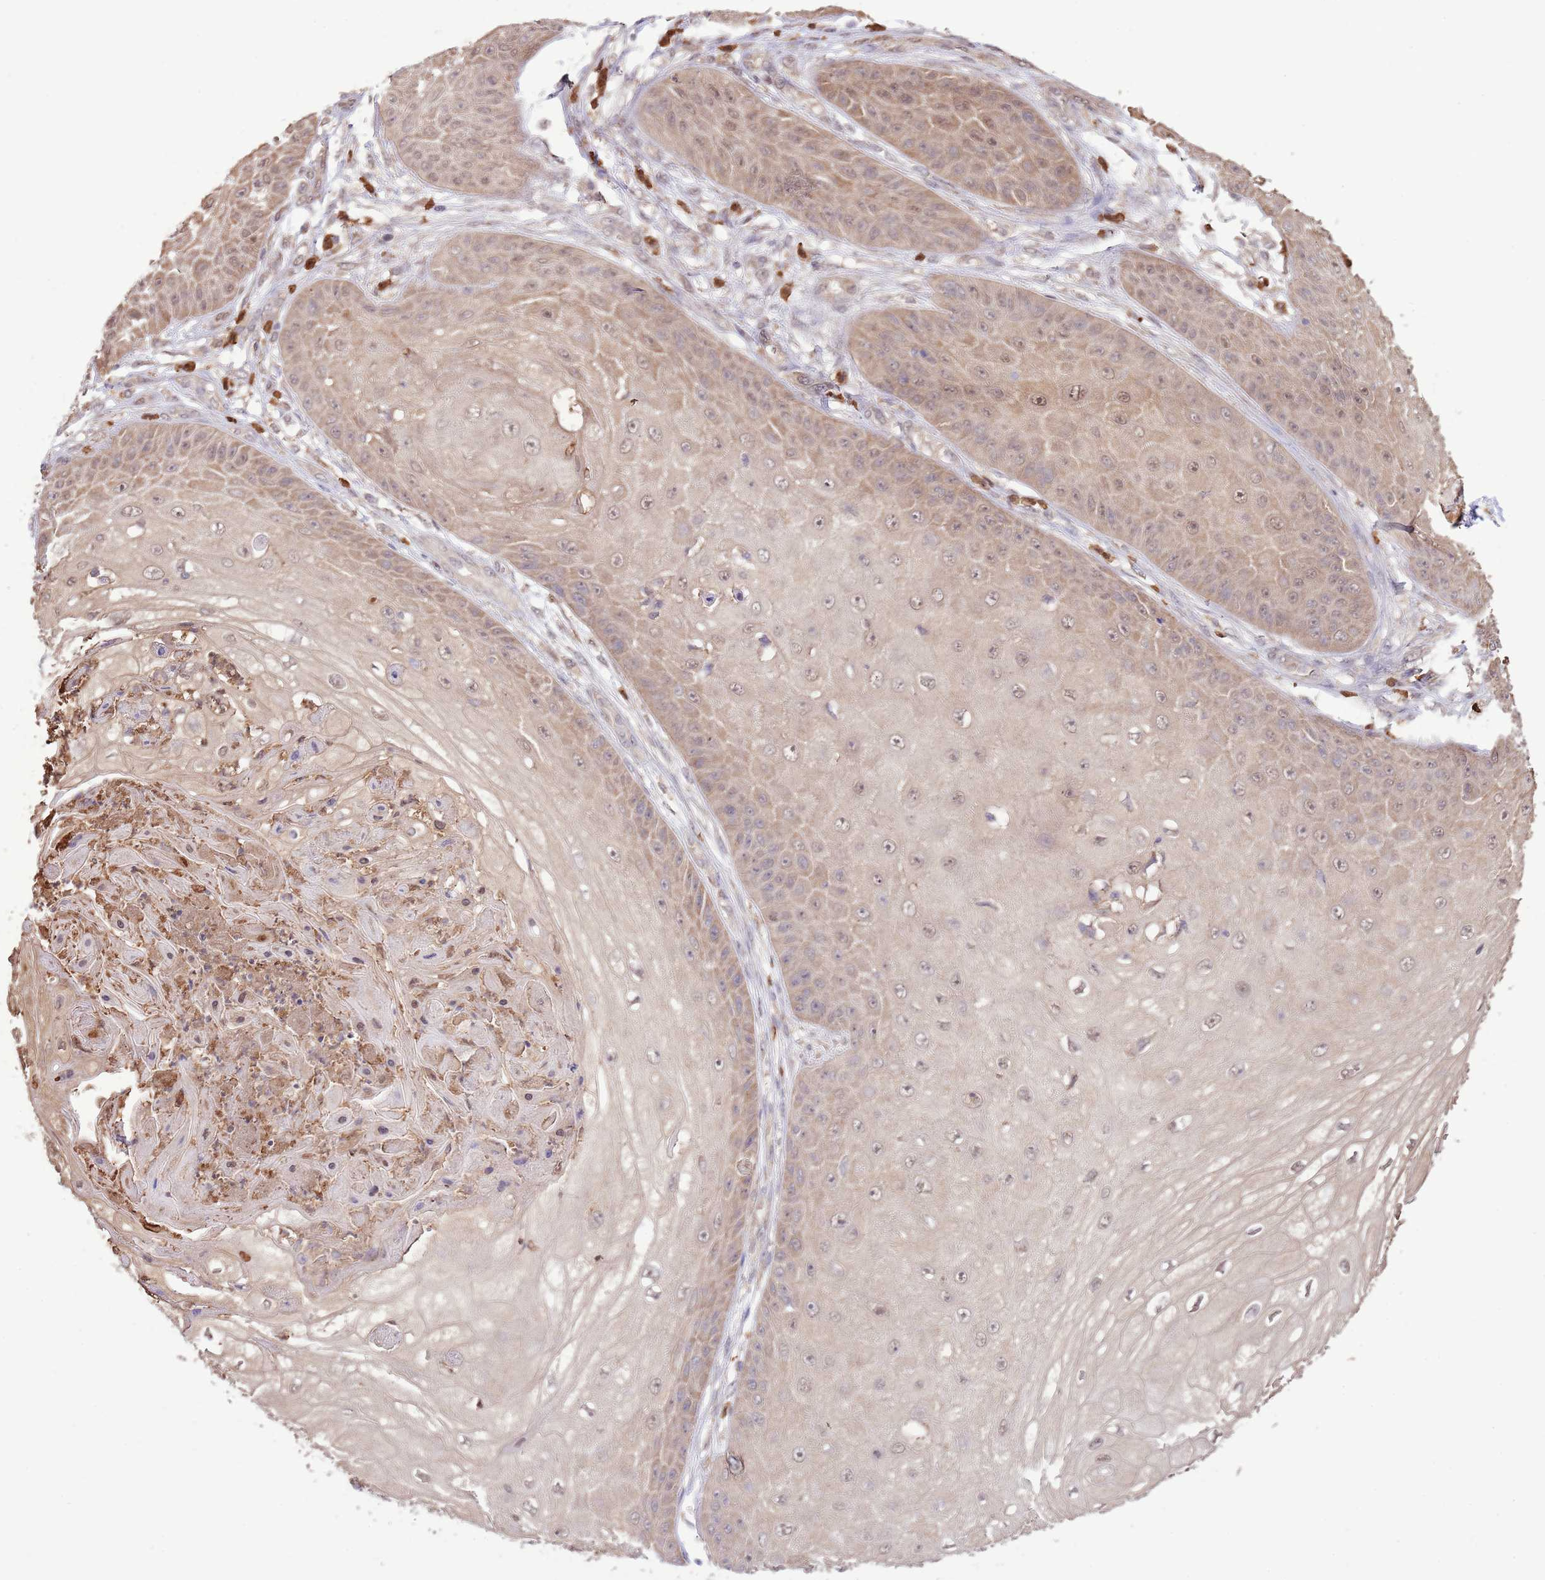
{"staining": {"intensity": "weak", "quantity": "25%-75%", "location": "cytoplasmic/membranous,nuclear"}, "tissue": "skin cancer", "cell_type": "Tumor cells", "image_type": "cancer", "snomed": [{"axis": "morphology", "description": "Squamous cell carcinoma, NOS"}, {"axis": "topography", "description": "Skin"}], "caption": "A micrograph showing weak cytoplasmic/membranous and nuclear expression in about 25%-75% of tumor cells in skin squamous cell carcinoma, as visualized by brown immunohistochemical staining.", "gene": "AMIGO1", "patient": {"sex": "male", "age": 70}}